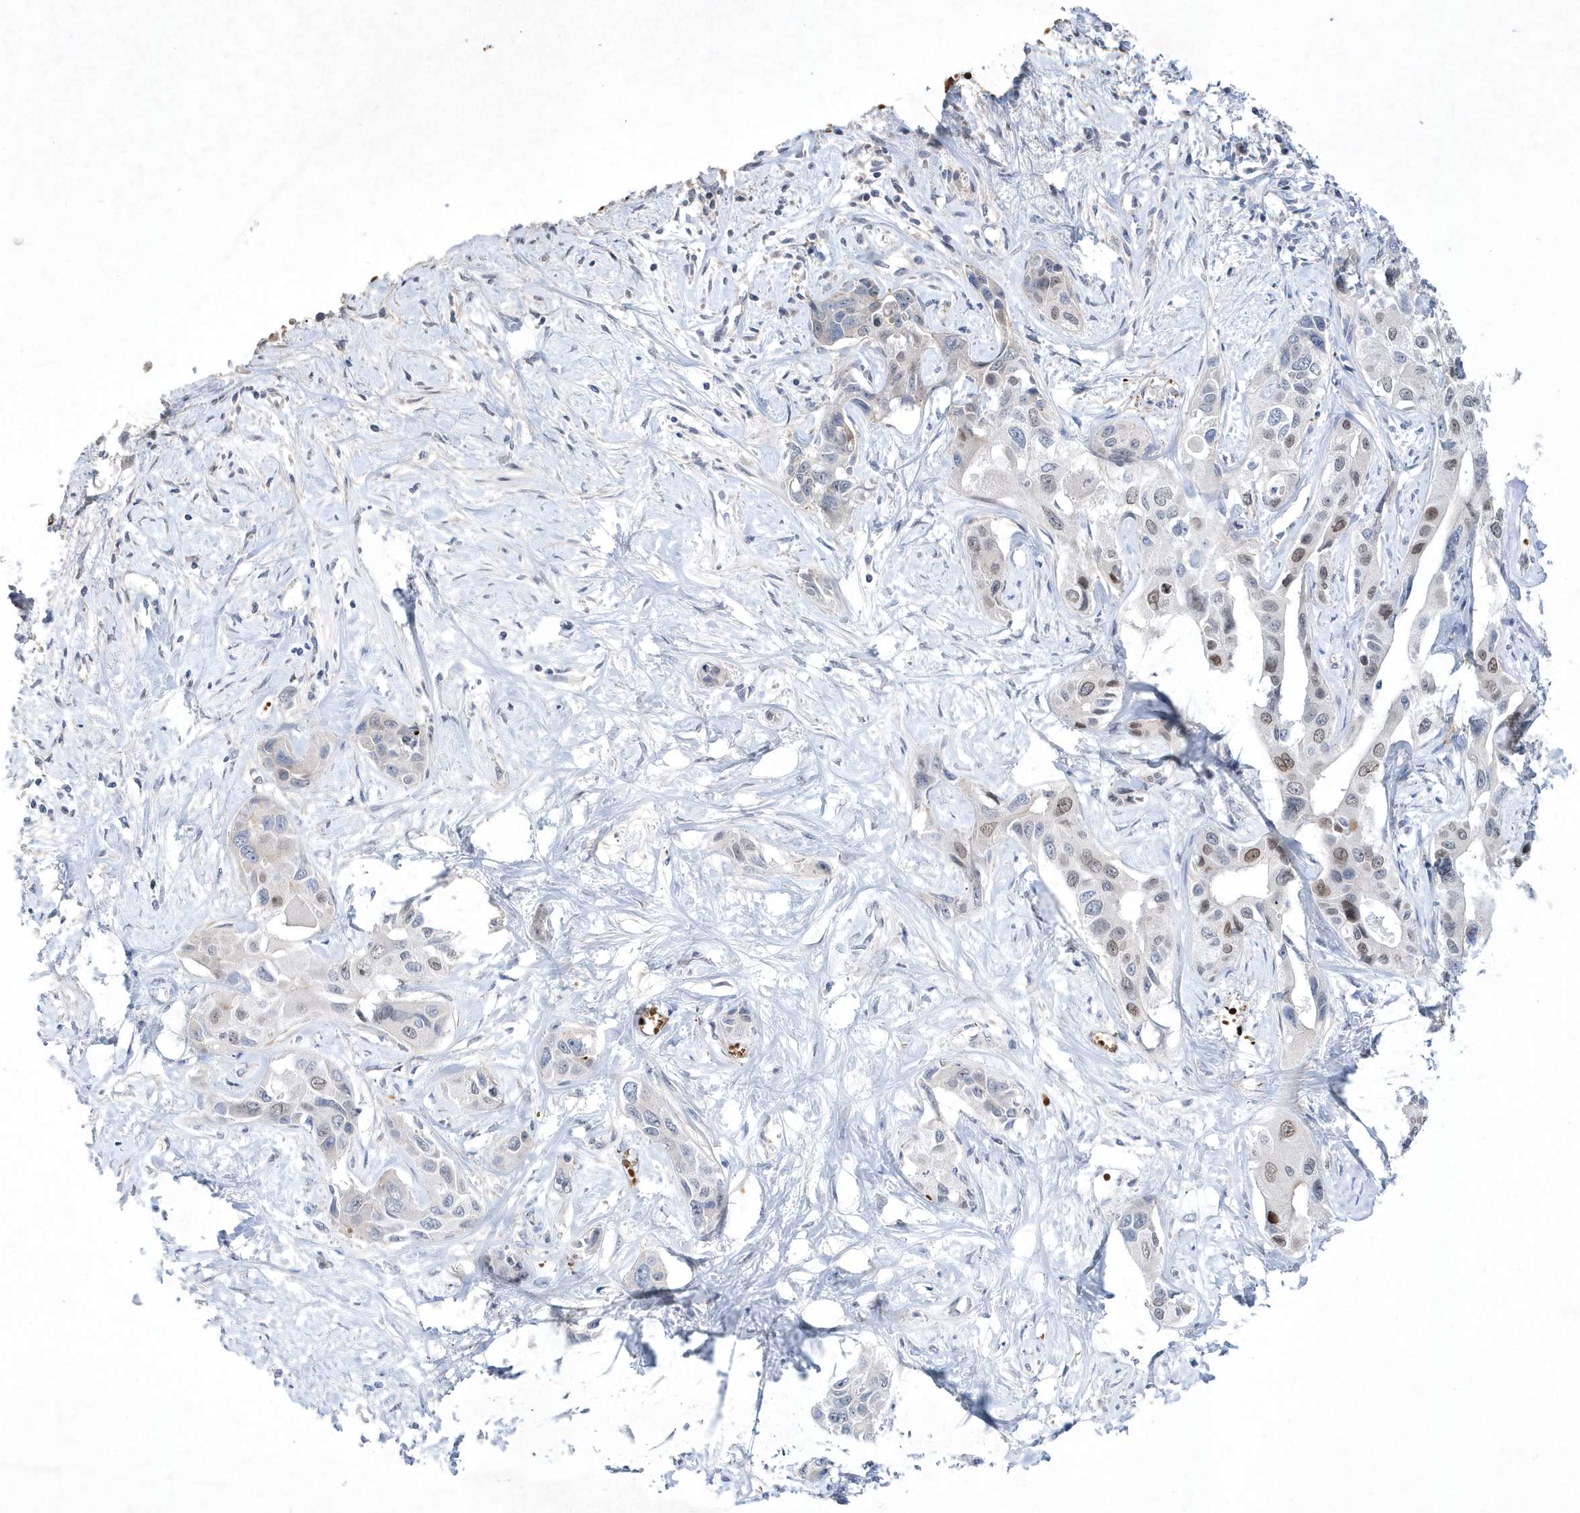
{"staining": {"intensity": "moderate", "quantity": "<25%", "location": "nuclear"}, "tissue": "liver cancer", "cell_type": "Tumor cells", "image_type": "cancer", "snomed": [{"axis": "morphology", "description": "Cholangiocarcinoma"}, {"axis": "topography", "description": "Liver"}], "caption": "High-power microscopy captured an IHC micrograph of liver cancer (cholangiocarcinoma), revealing moderate nuclear staining in about <25% of tumor cells.", "gene": "ZNF875", "patient": {"sex": "male", "age": 59}}